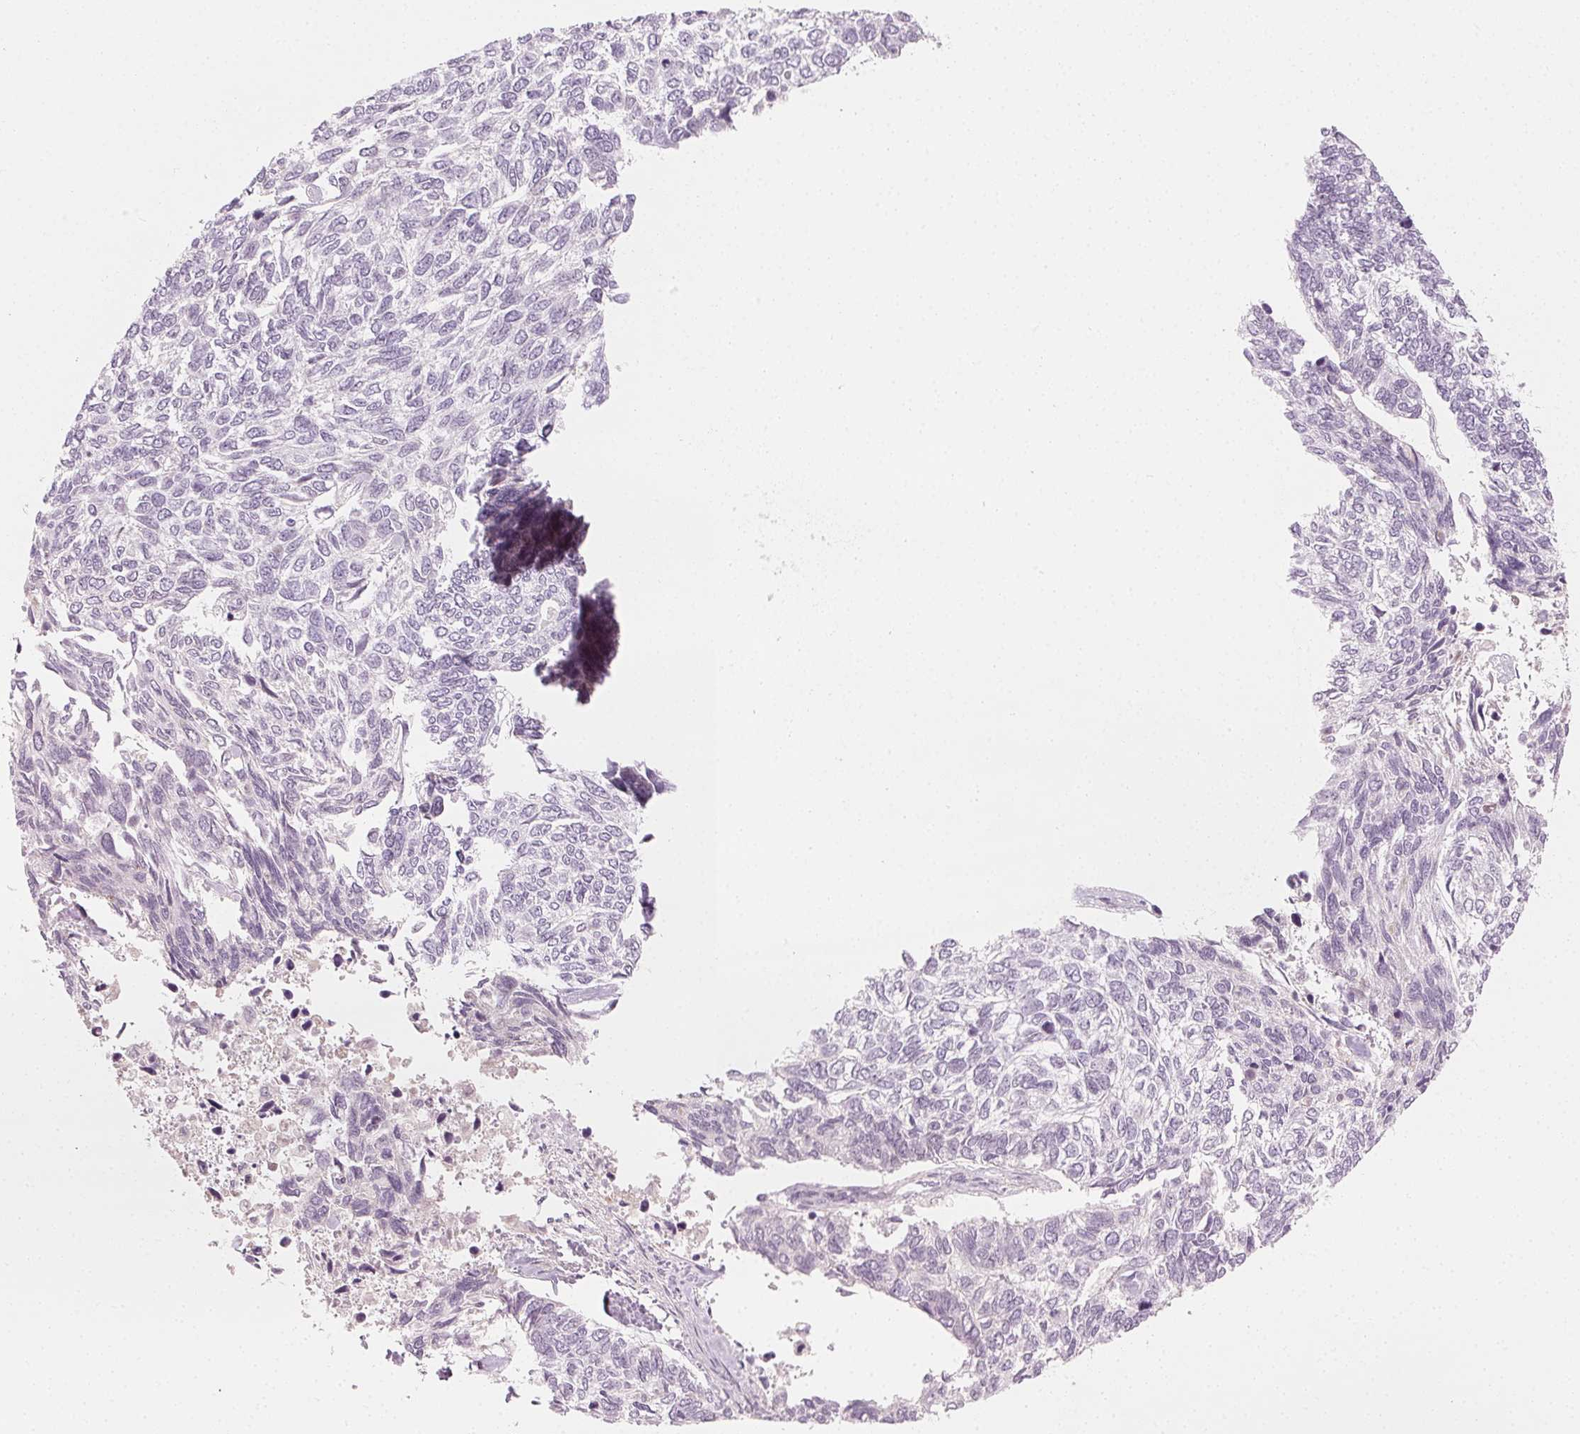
{"staining": {"intensity": "negative", "quantity": "none", "location": "none"}, "tissue": "skin cancer", "cell_type": "Tumor cells", "image_type": "cancer", "snomed": [{"axis": "morphology", "description": "Basal cell carcinoma"}, {"axis": "topography", "description": "Skin"}], "caption": "Basal cell carcinoma (skin) was stained to show a protein in brown. There is no significant positivity in tumor cells.", "gene": "AFM", "patient": {"sex": "female", "age": 65}}